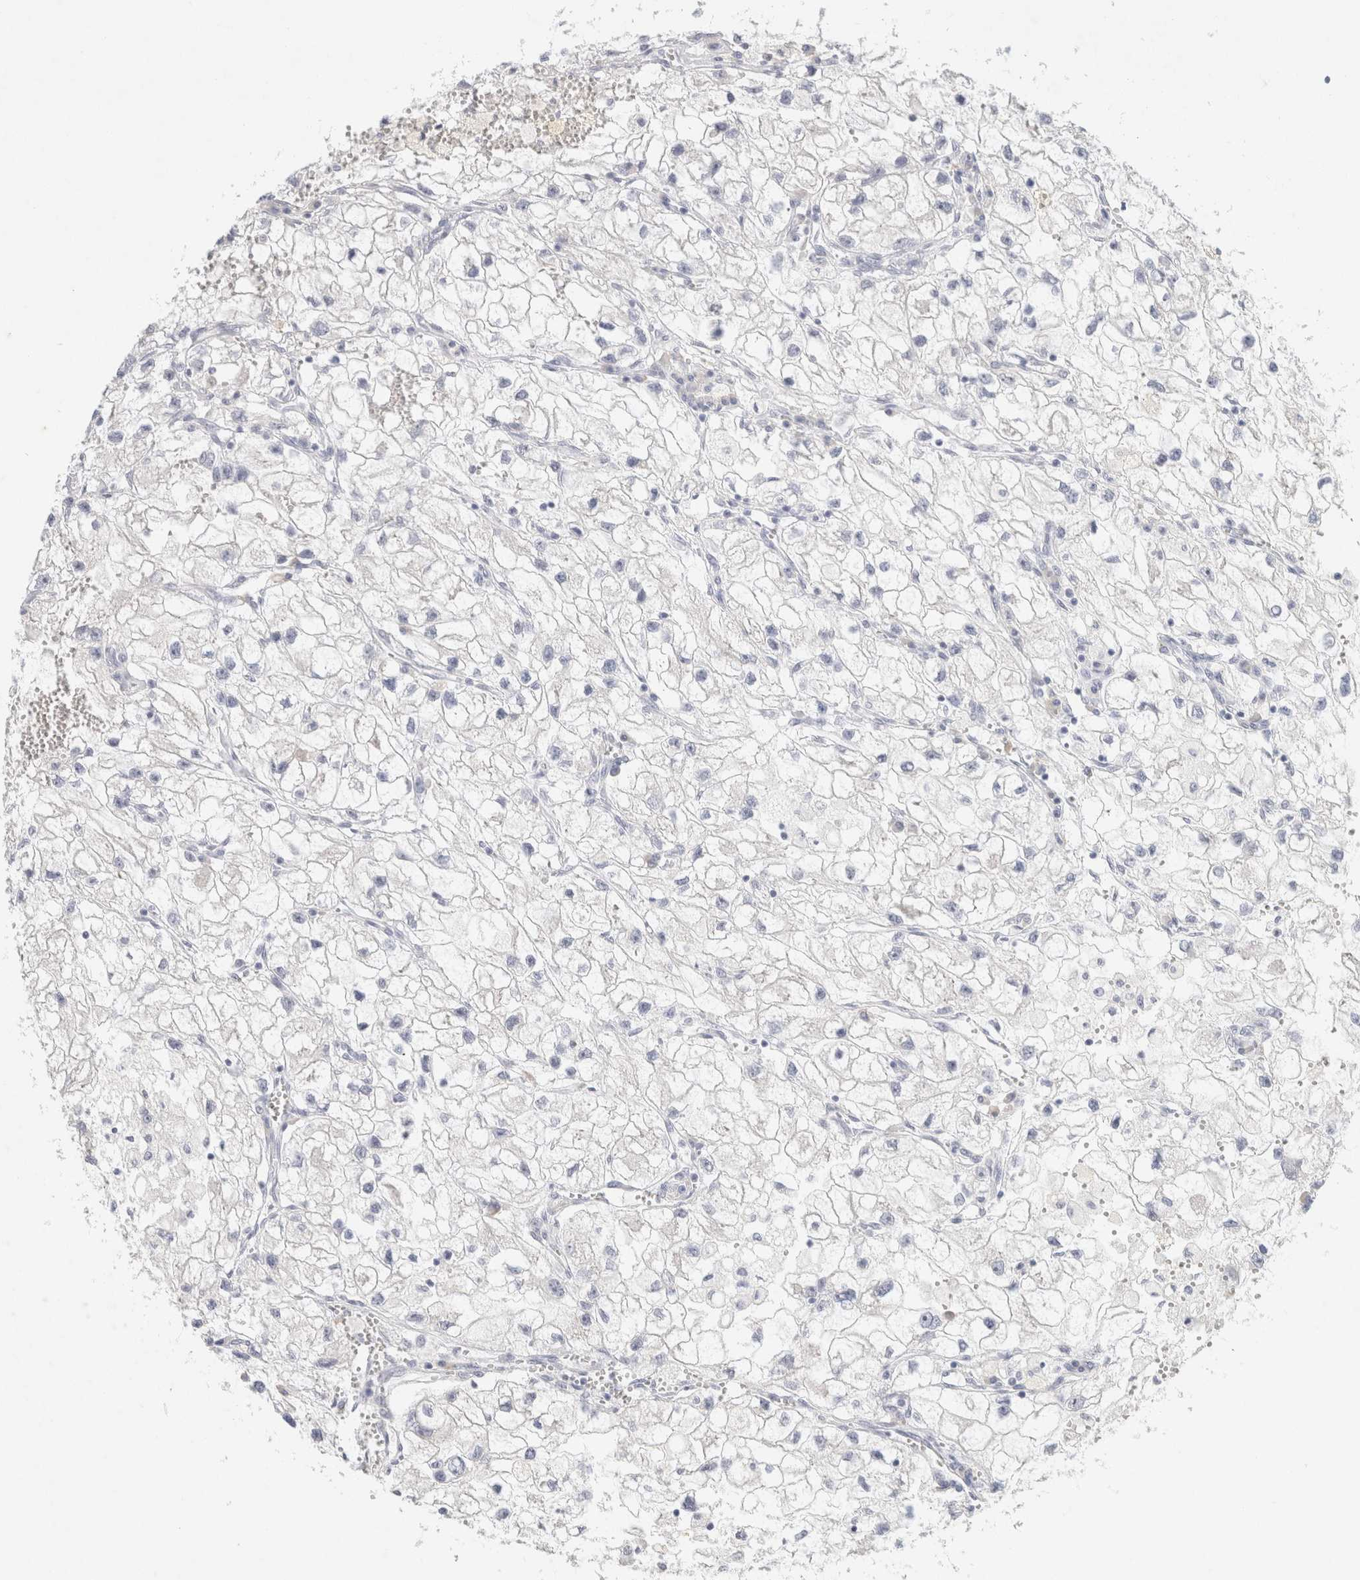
{"staining": {"intensity": "negative", "quantity": "none", "location": "none"}, "tissue": "renal cancer", "cell_type": "Tumor cells", "image_type": "cancer", "snomed": [{"axis": "morphology", "description": "Adenocarcinoma, NOS"}, {"axis": "topography", "description": "Kidney"}], "caption": "A photomicrograph of renal cancer stained for a protein reveals no brown staining in tumor cells.", "gene": "NEFM", "patient": {"sex": "female", "age": 70}}